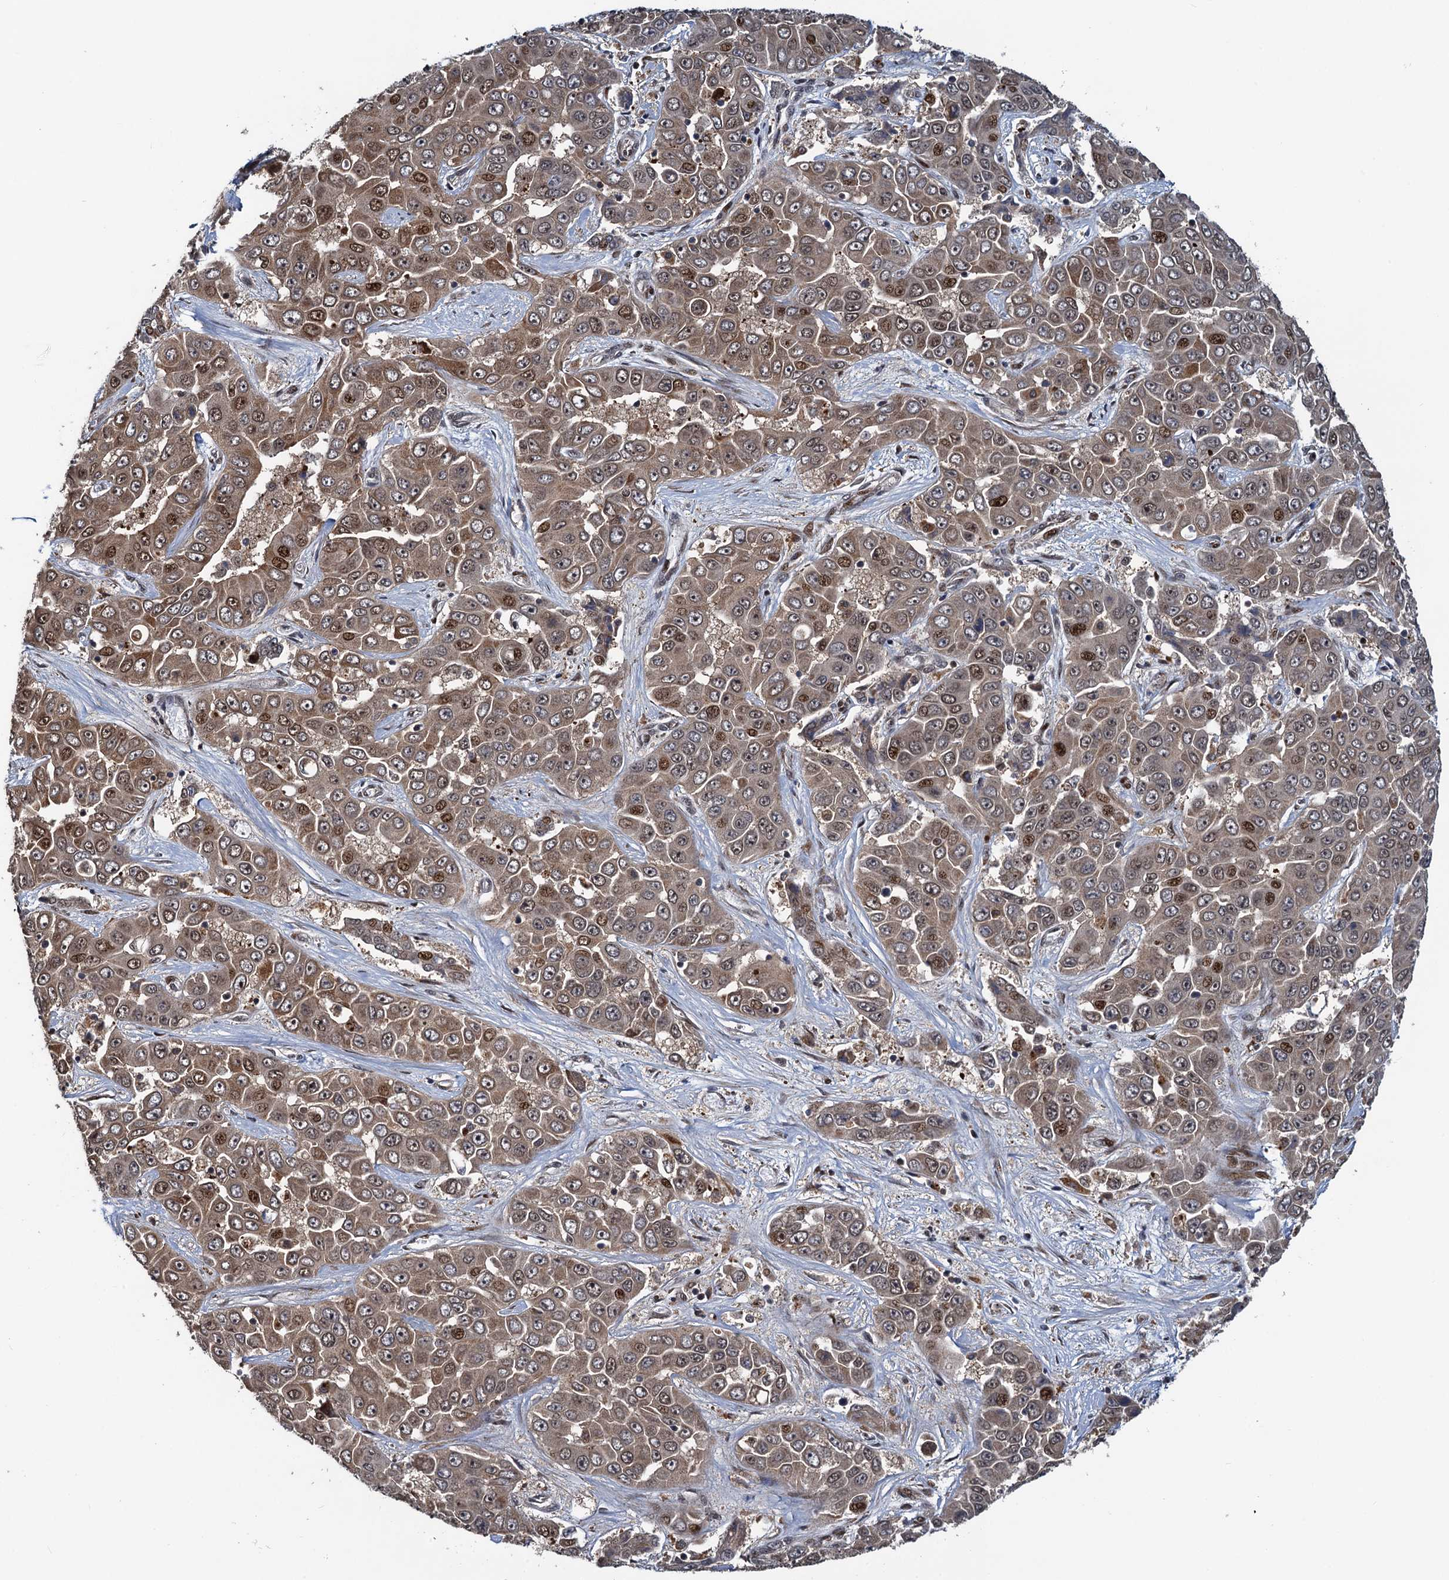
{"staining": {"intensity": "moderate", "quantity": ">75%", "location": "cytoplasmic/membranous,nuclear"}, "tissue": "liver cancer", "cell_type": "Tumor cells", "image_type": "cancer", "snomed": [{"axis": "morphology", "description": "Cholangiocarcinoma"}, {"axis": "topography", "description": "Liver"}], "caption": "An image of cholangiocarcinoma (liver) stained for a protein demonstrates moderate cytoplasmic/membranous and nuclear brown staining in tumor cells. (Brightfield microscopy of DAB IHC at high magnification).", "gene": "ATOSA", "patient": {"sex": "female", "age": 52}}